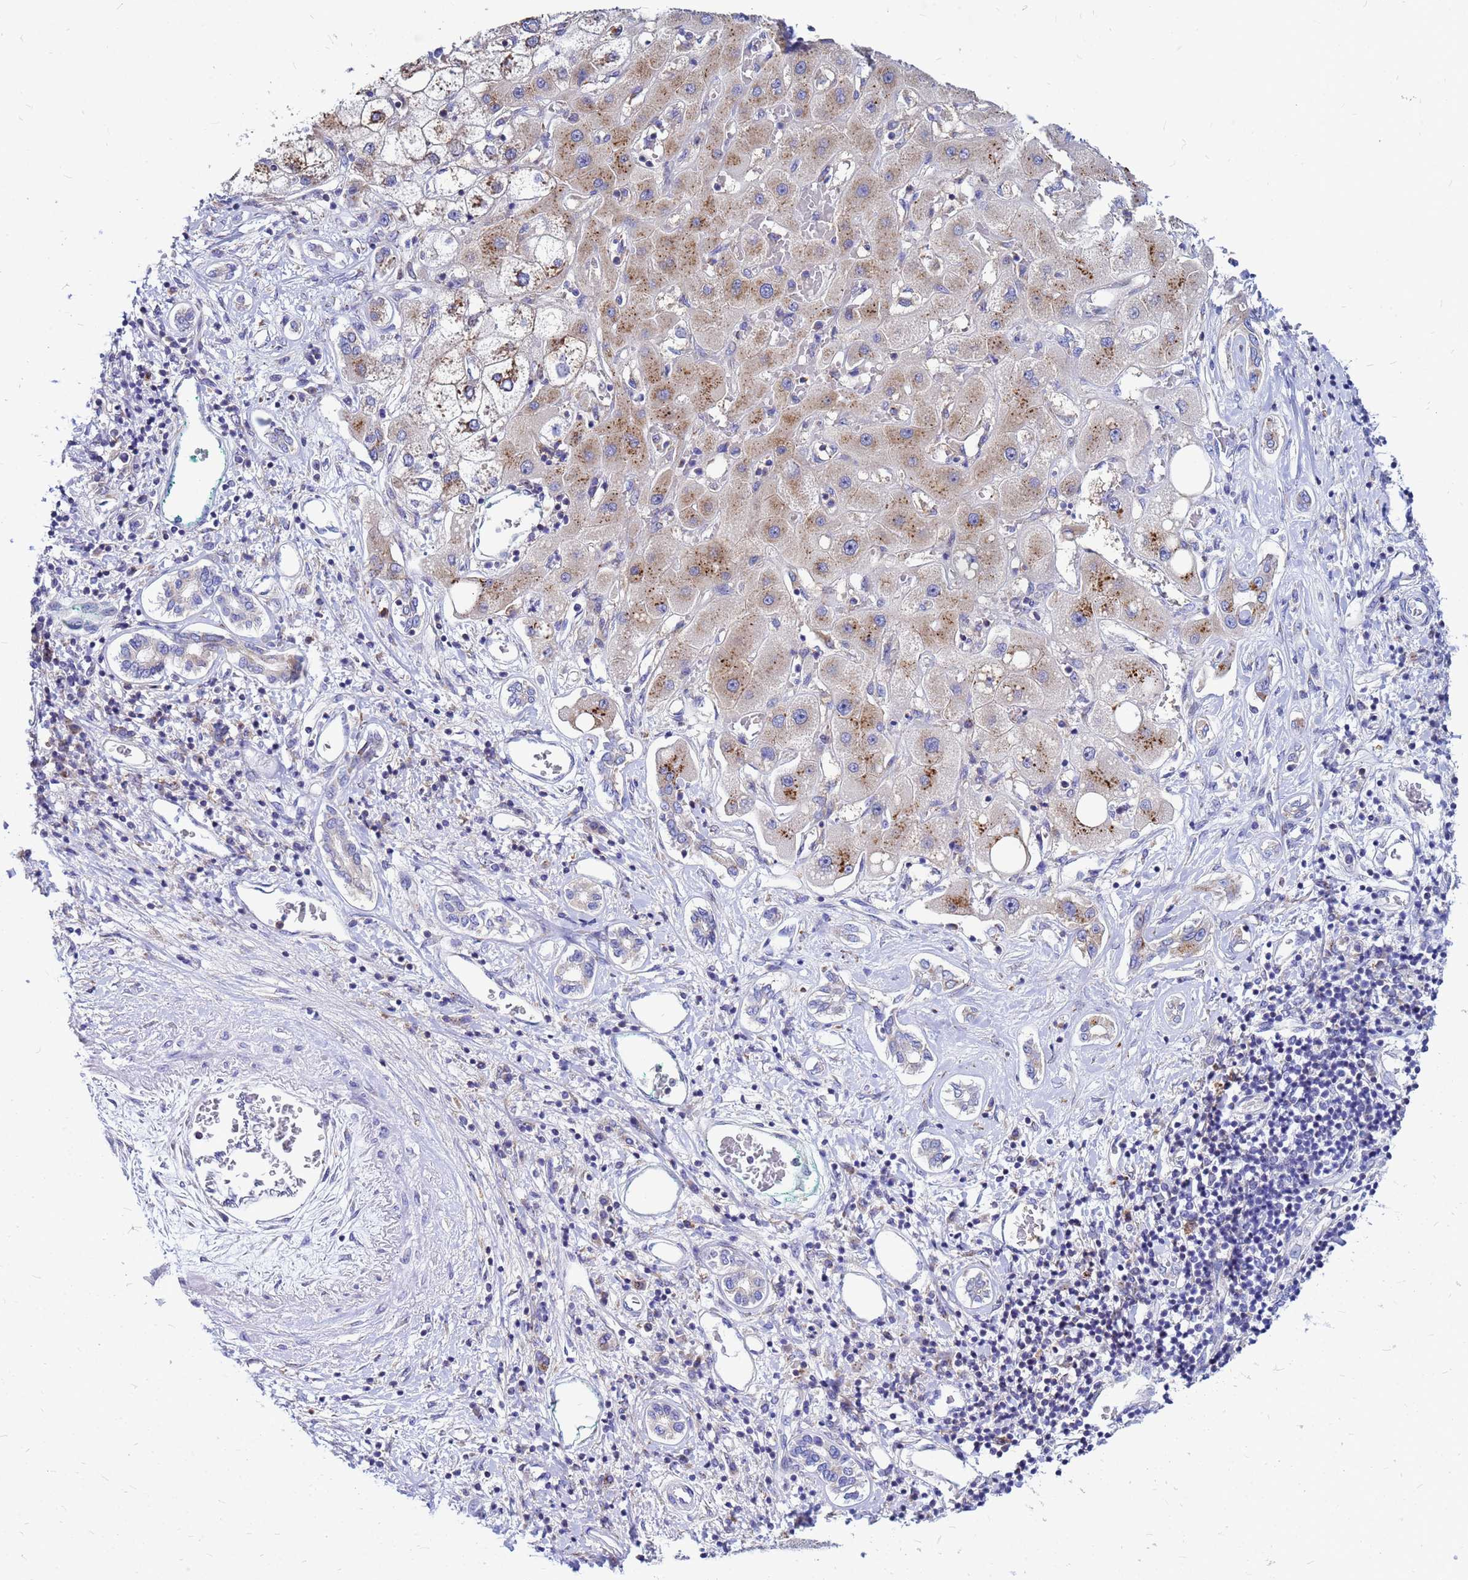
{"staining": {"intensity": "moderate", "quantity": "25%-75%", "location": "cytoplasmic/membranous"}, "tissue": "liver cancer", "cell_type": "Tumor cells", "image_type": "cancer", "snomed": [{"axis": "morphology", "description": "Carcinoma, Hepatocellular, NOS"}, {"axis": "topography", "description": "Liver"}], "caption": "IHC micrograph of neoplastic tissue: hepatocellular carcinoma (liver) stained using immunohistochemistry reveals medium levels of moderate protein expression localized specifically in the cytoplasmic/membranous of tumor cells, appearing as a cytoplasmic/membranous brown color.", "gene": "FHIP1A", "patient": {"sex": "male", "age": 65}}